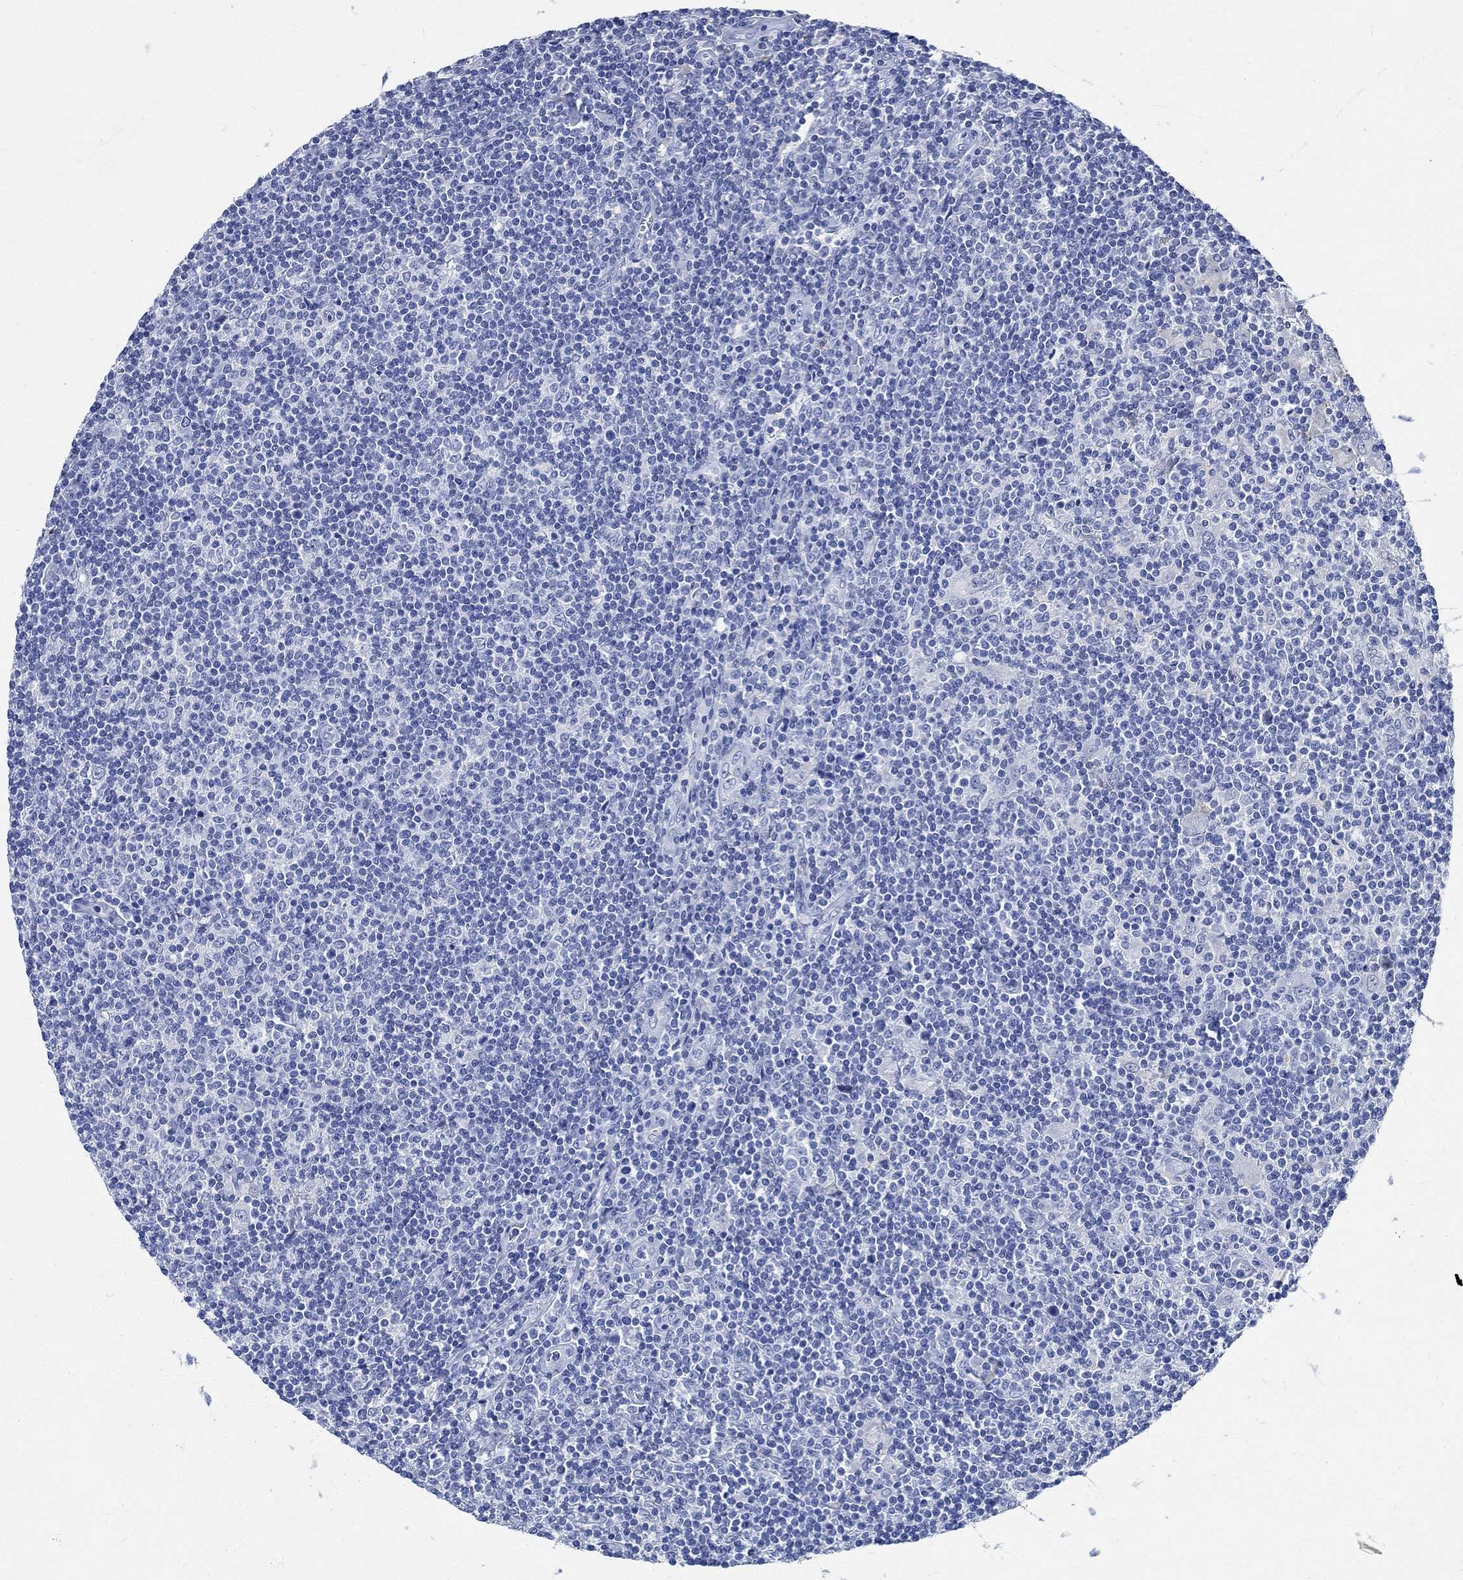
{"staining": {"intensity": "negative", "quantity": "none", "location": "none"}, "tissue": "lymphoma", "cell_type": "Tumor cells", "image_type": "cancer", "snomed": [{"axis": "morphology", "description": "Hodgkin's disease, NOS"}, {"axis": "topography", "description": "Lymph node"}], "caption": "This is an IHC image of Hodgkin's disease. There is no staining in tumor cells.", "gene": "TMEM221", "patient": {"sex": "male", "age": 40}}